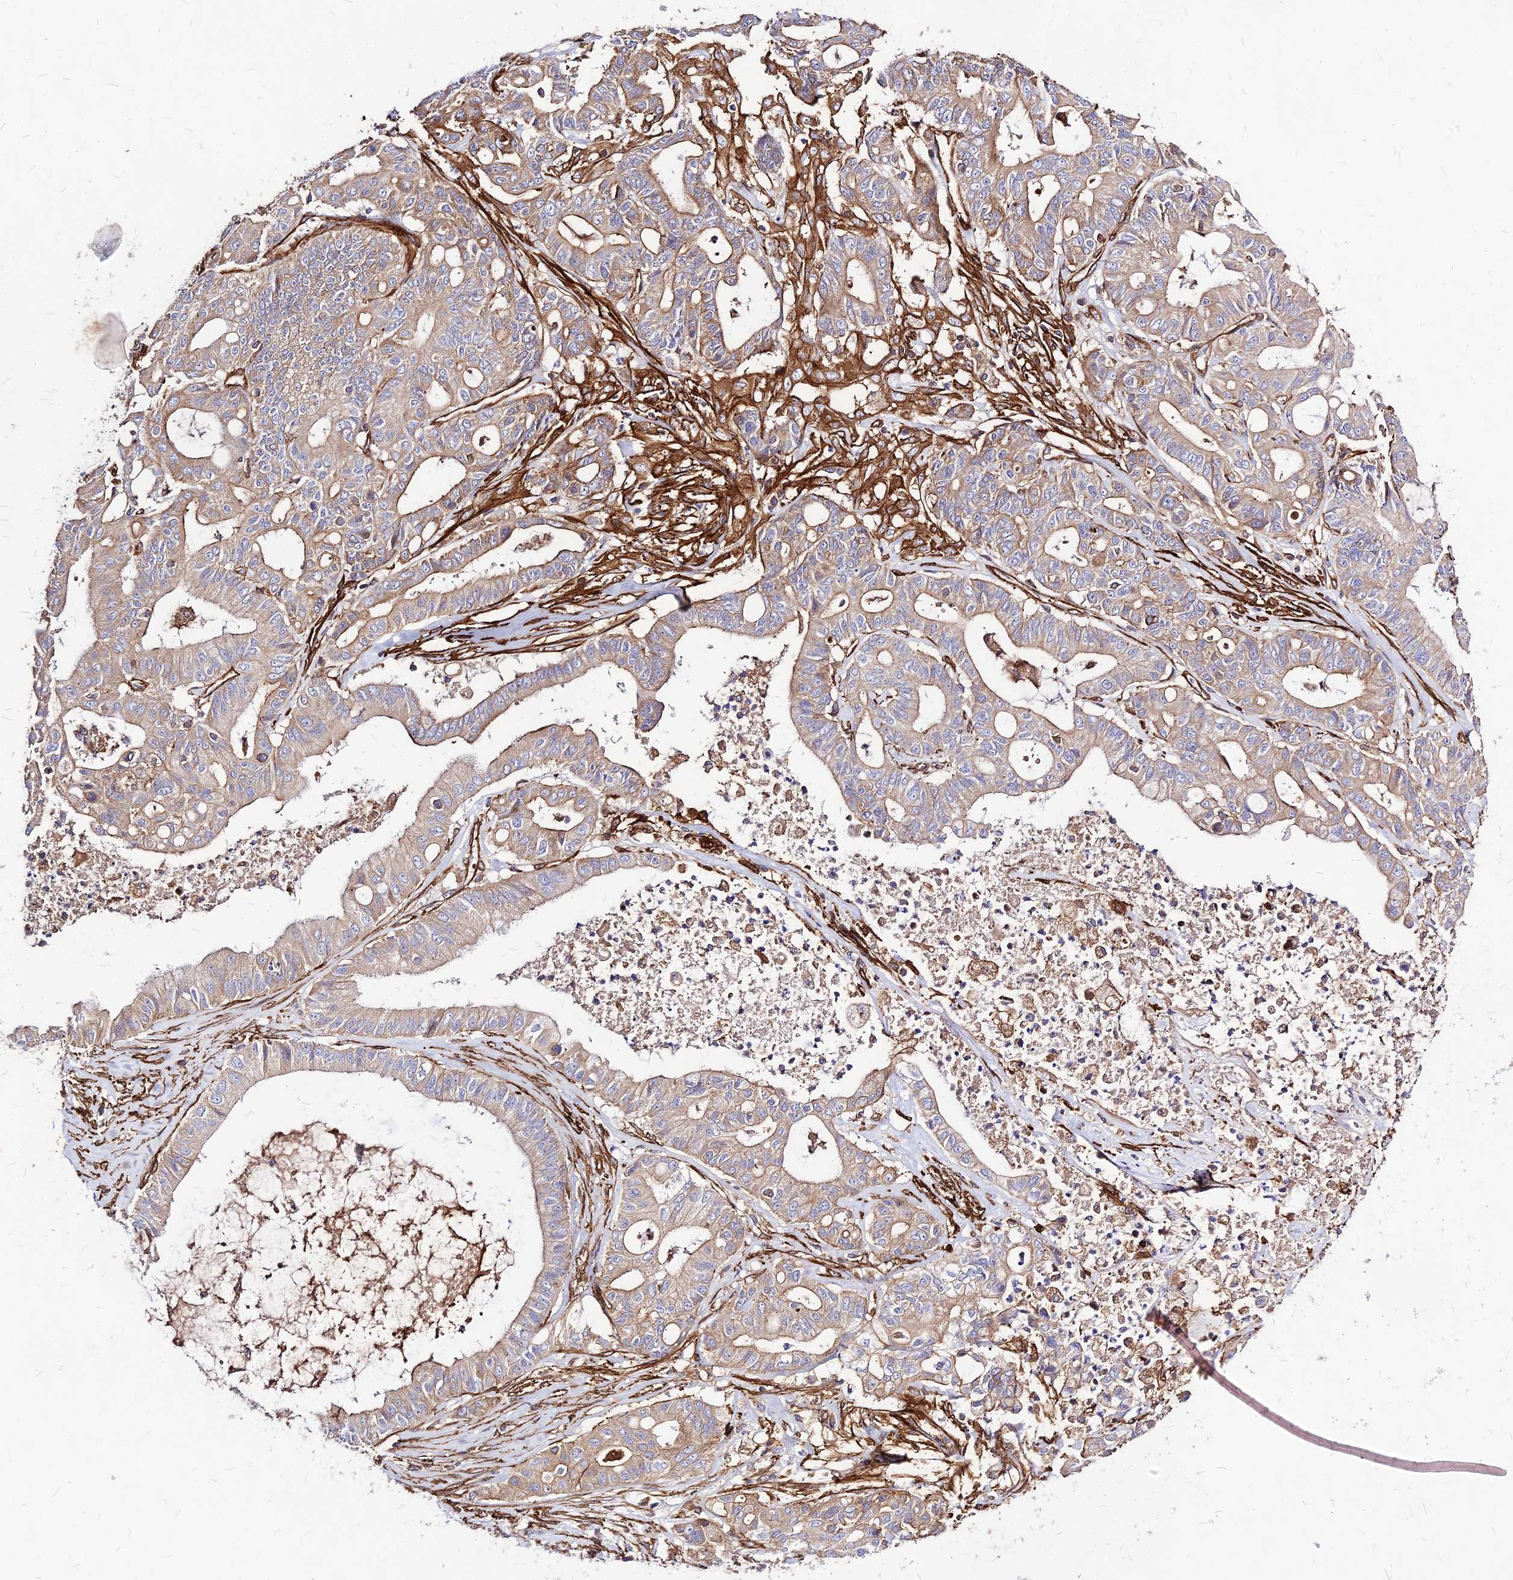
{"staining": {"intensity": "moderate", "quantity": ">75%", "location": "cytoplasmic/membranous"}, "tissue": "ovarian cancer", "cell_type": "Tumor cells", "image_type": "cancer", "snomed": [{"axis": "morphology", "description": "Cystadenocarcinoma, mucinous, NOS"}, {"axis": "topography", "description": "Ovary"}], "caption": "Immunohistochemistry (DAB (3,3'-diaminobenzidine)) staining of human mucinous cystadenocarcinoma (ovarian) shows moderate cytoplasmic/membranous protein staining in about >75% of tumor cells. (DAB (3,3'-diaminobenzidine) IHC with brightfield microscopy, high magnification).", "gene": "EFCC1", "patient": {"sex": "female", "age": 70}}